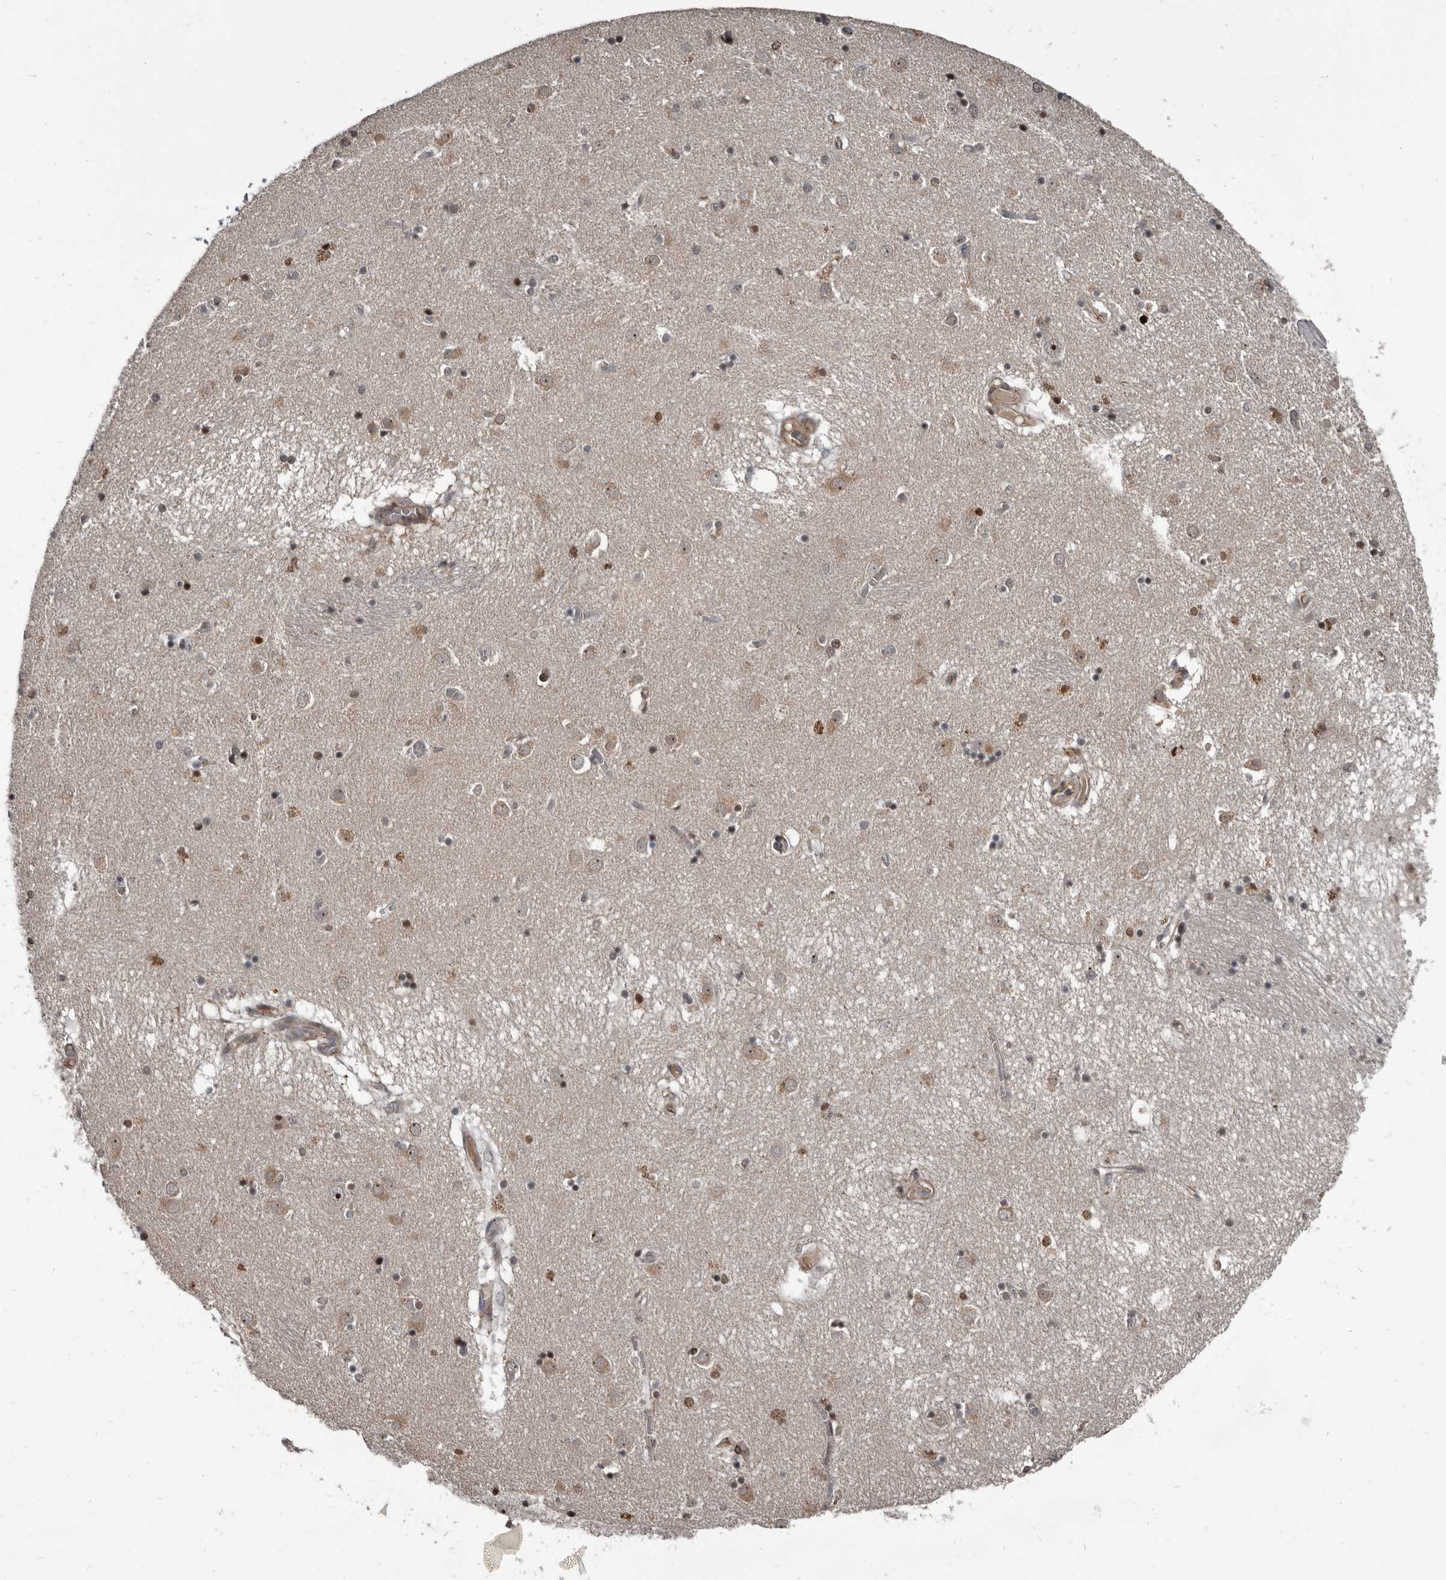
{"staining": {"intensity": "moderate", "quantity": "25%-75%", "location": "nuclear"}, "tissue": "caudate", "cell_type": "Glial cells", "image_type": "normal", "snomed": [{"axis": "morphology", "description": "Normal tissue, NOS"}, {"axis": "topography", "description": "Lateral ventricle wall"}], "caption": "Immunohistochemistry (IHC) (DAB) staining of benign caudate exhibits moderate nuclear protein expression in about 25%-75% of glial cells. The staining was performed using DAB (3,3'-diaminobenzidine) to visualize the protein expression in brown, while the nuclei were stained in blue with hematoxylin (Magnification: 20x).", "gene": "CHD1L", "patient": {"sex": "male", "age": 70}}